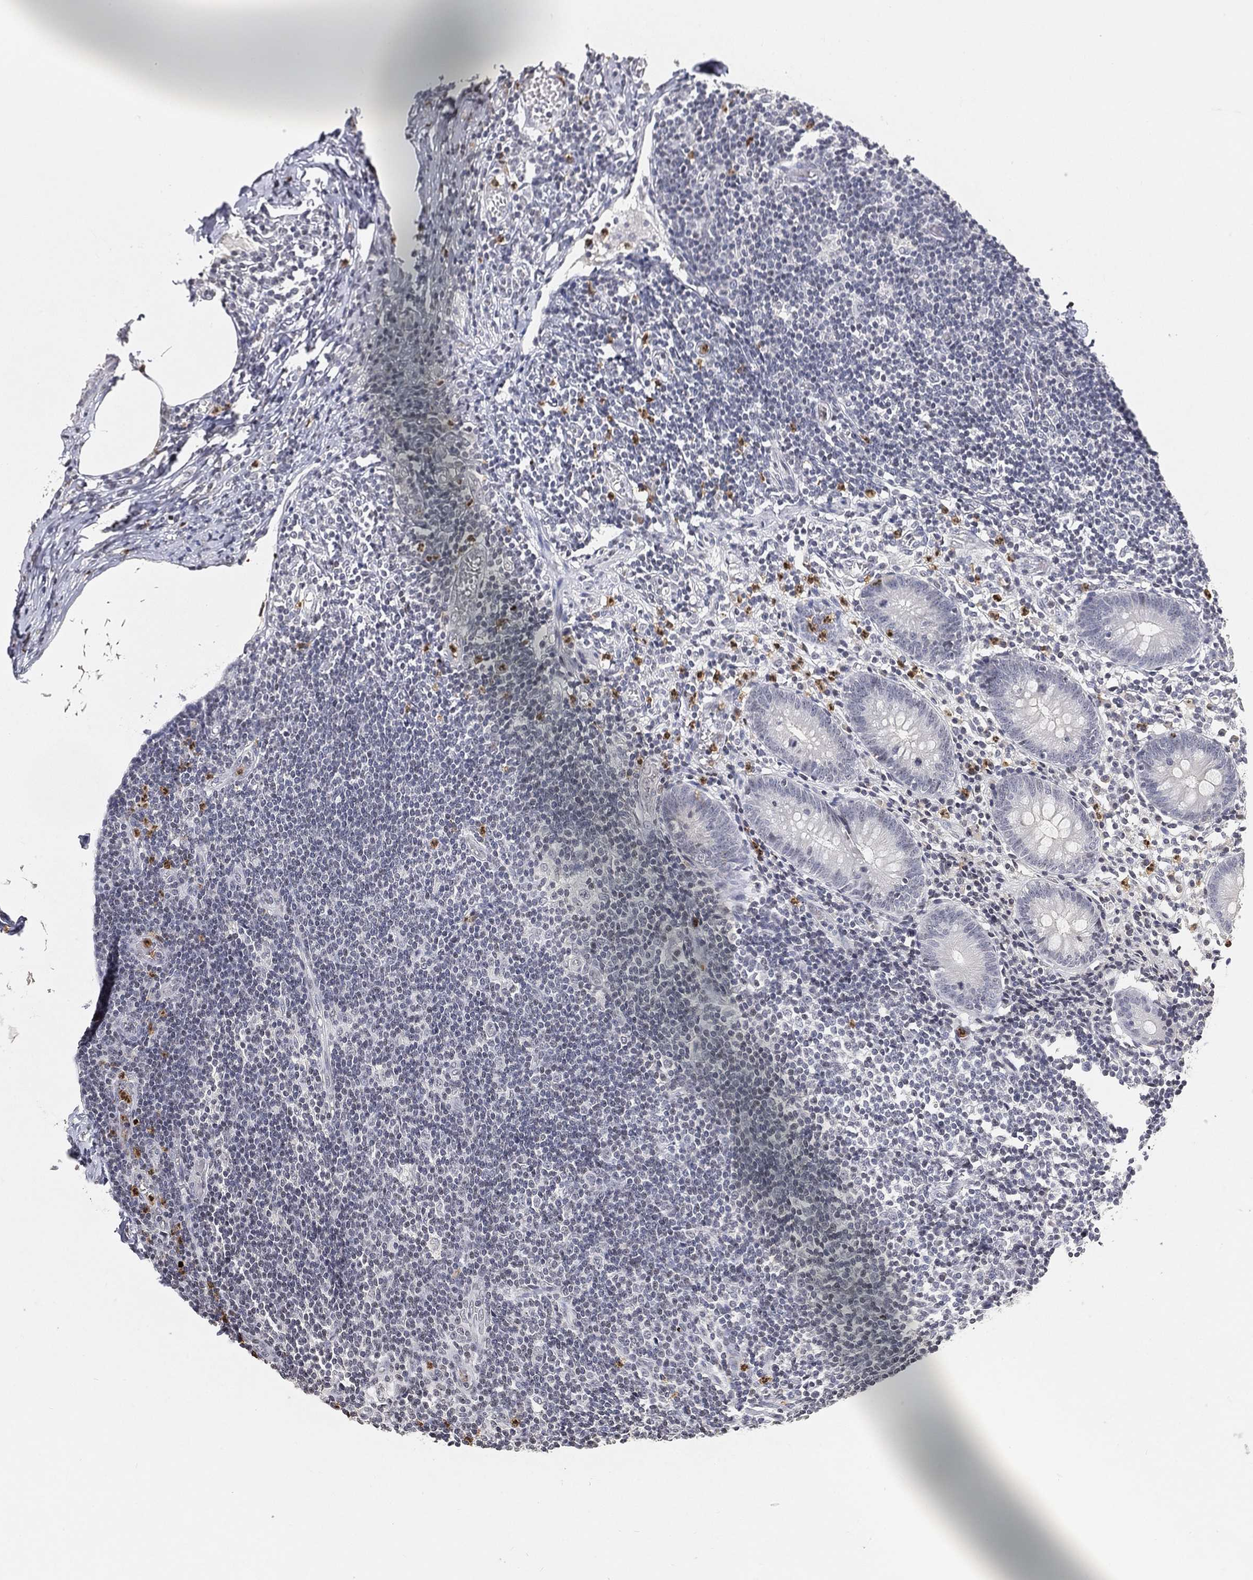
{"staining": {"intensity": "negative", "quantity": "none", "location": "none"}, "tissue": "appendix", "cell_type": "Glandular cells", "image_type": "normal", "snomed": [{"axis": "morphology", "description": "Normal tissue, NOS"}, {"axis": "topography", "description": "Appendix"}], "caption": "Immunohistochemistry (IHC) image of normal appendix: appendix stained with DAB shows no significant protein positivity in glandular cells. (Stains: DAB (3,3'-diaminobenzidine) immunohistochemistry with hematoxylin counter stain, Microscopy: brightfield microscopy at high magnification).", "gene": "ARG1", "patient": {"sex": "female", "age": 40}}